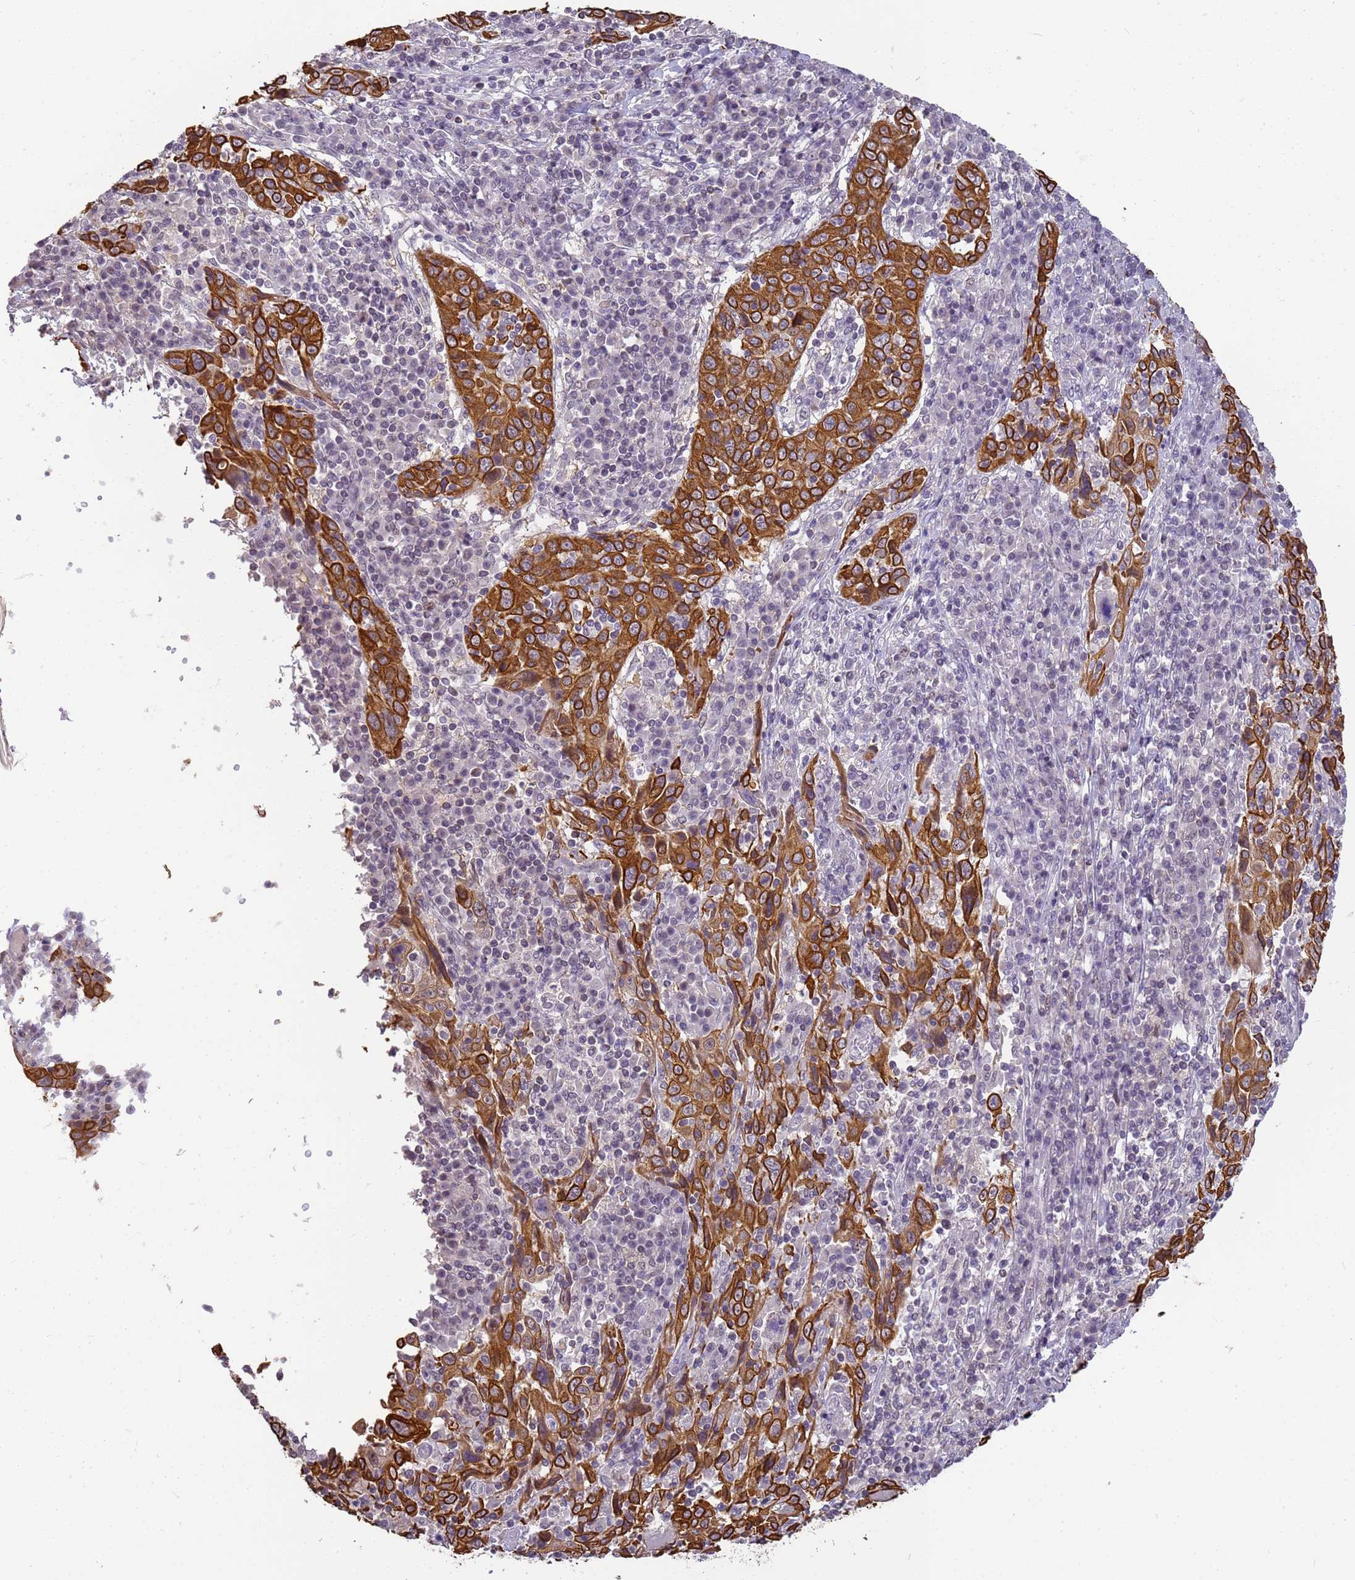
{"staining": {"intensity": "strong", "quantity": ">75%", "location": "cytoplasmic/membranous"}, "tissue": "cervical cancer", "cell_type": "Tumor cells", "image_type": "cancer", "snomed": [{"axis": "morphology", "description": "Squamous cell carcinoma, NOS"}, {"axis": "topography", "description": "Cervix"}], "caption": "Cervical cancer (squamous cell carcinoma) tissue reveals strong cytoplasmic/membranous positivity in about >75% of tumor cells, visualized by immunohistochemistry.", "gene": "VWA3A", "patient": {"sex": "female", "age": 46}}